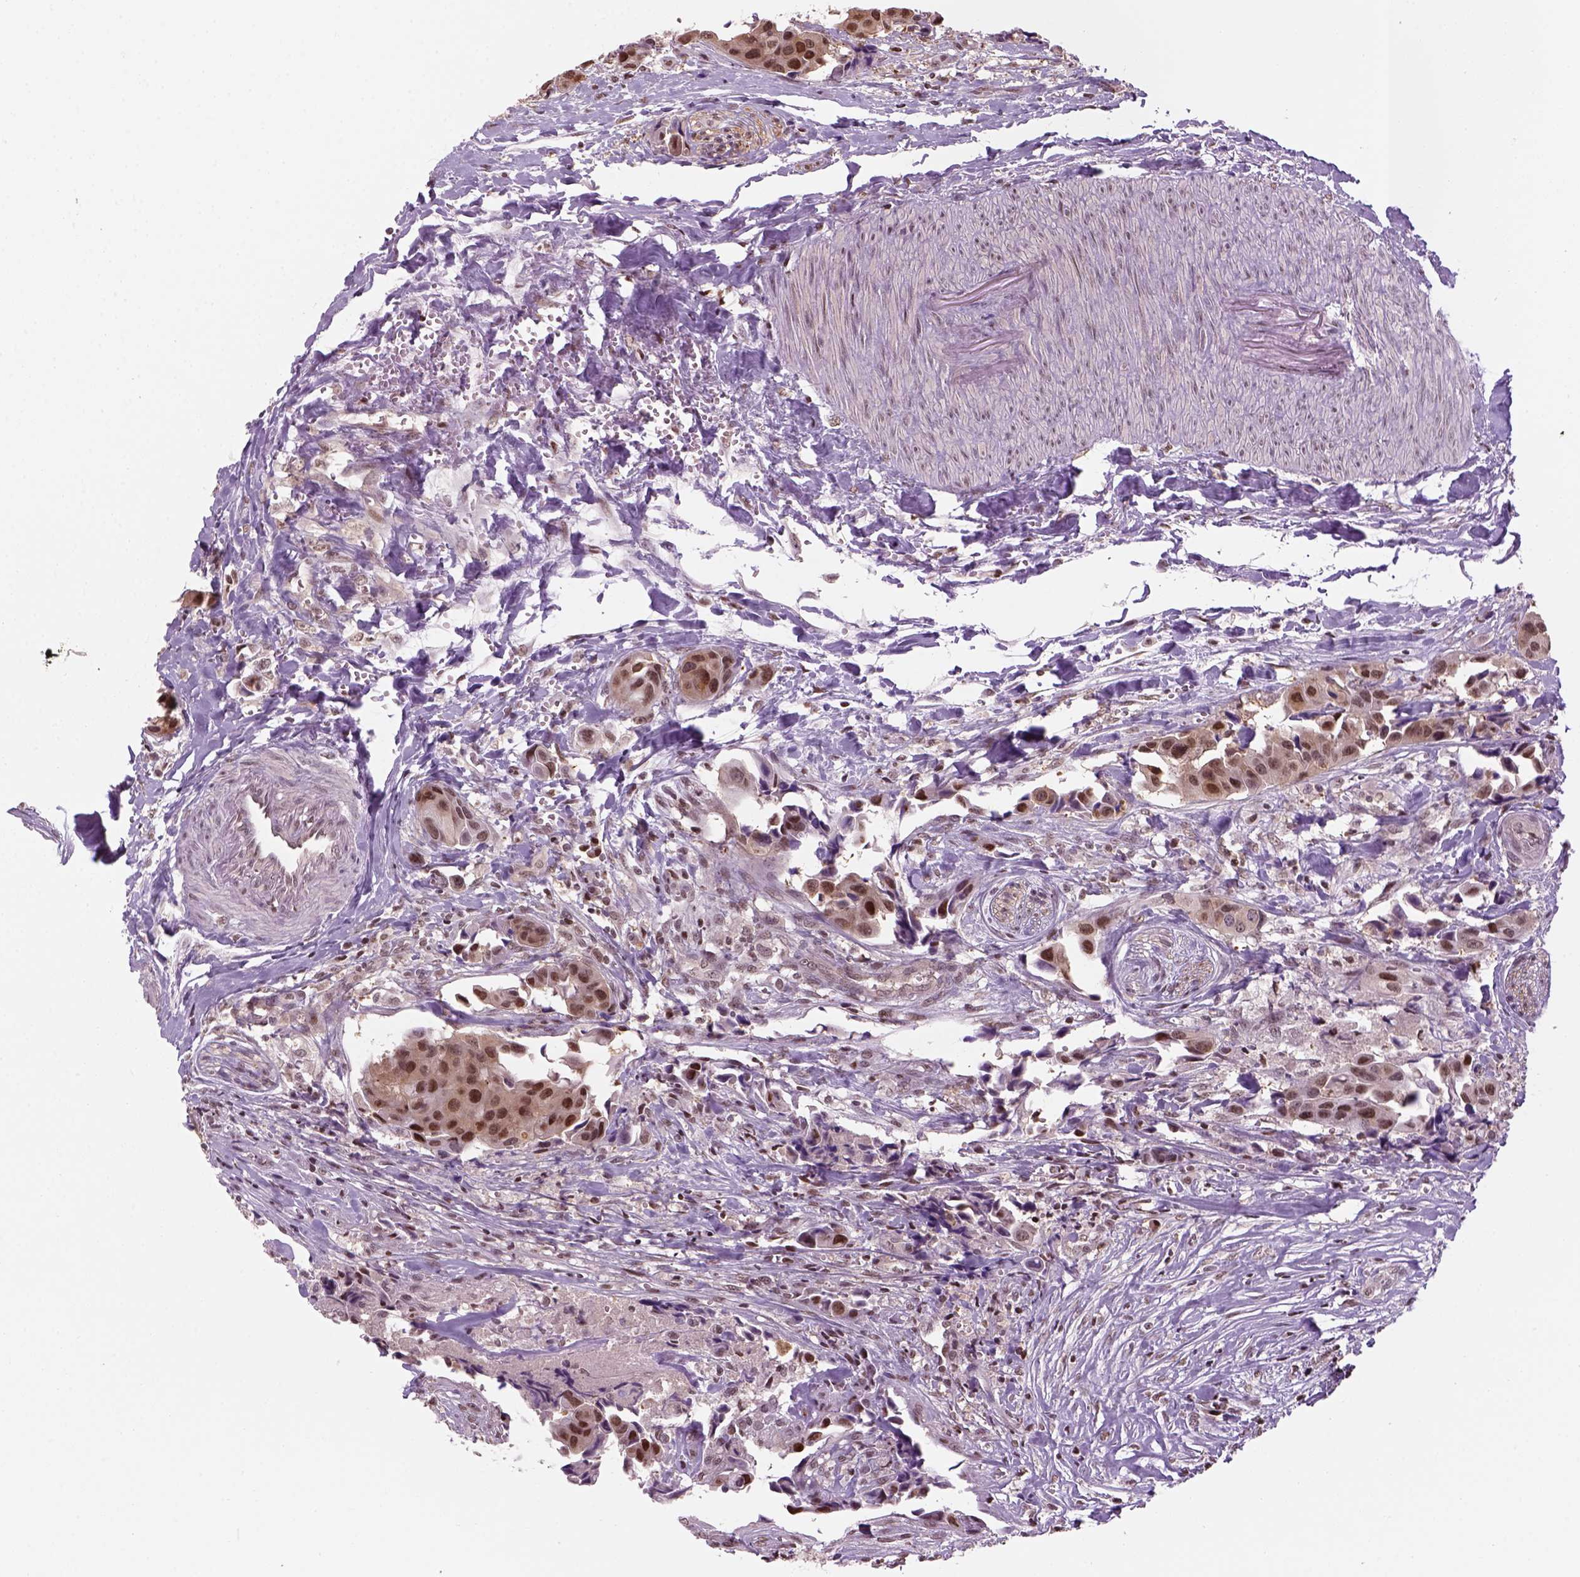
{"staining": {"intensity": "moderate", "quantity": ">75%", "location": "cytoplasmic/membranous,nuclear"}, "tissue": "head and neck cancer", "cell_type": "Tumor cells", "image_type": "cancer", "snomed": [{"axis": "morphology", "description": "Adenocarcinoma, NOS"}, {"axis": "topography", "description": "Head-Neck"}], "caption": "Head and neck cancer was stained to show a protein in brown. There is medium levels of moderate cytoplasmic/membranous and nuclear staining in approximately >75% of tumor cells. (IHC, brightfield microscopy, high magnification).", "gene": "GOT1", "patient": {"sex": "male", "age": 76}}